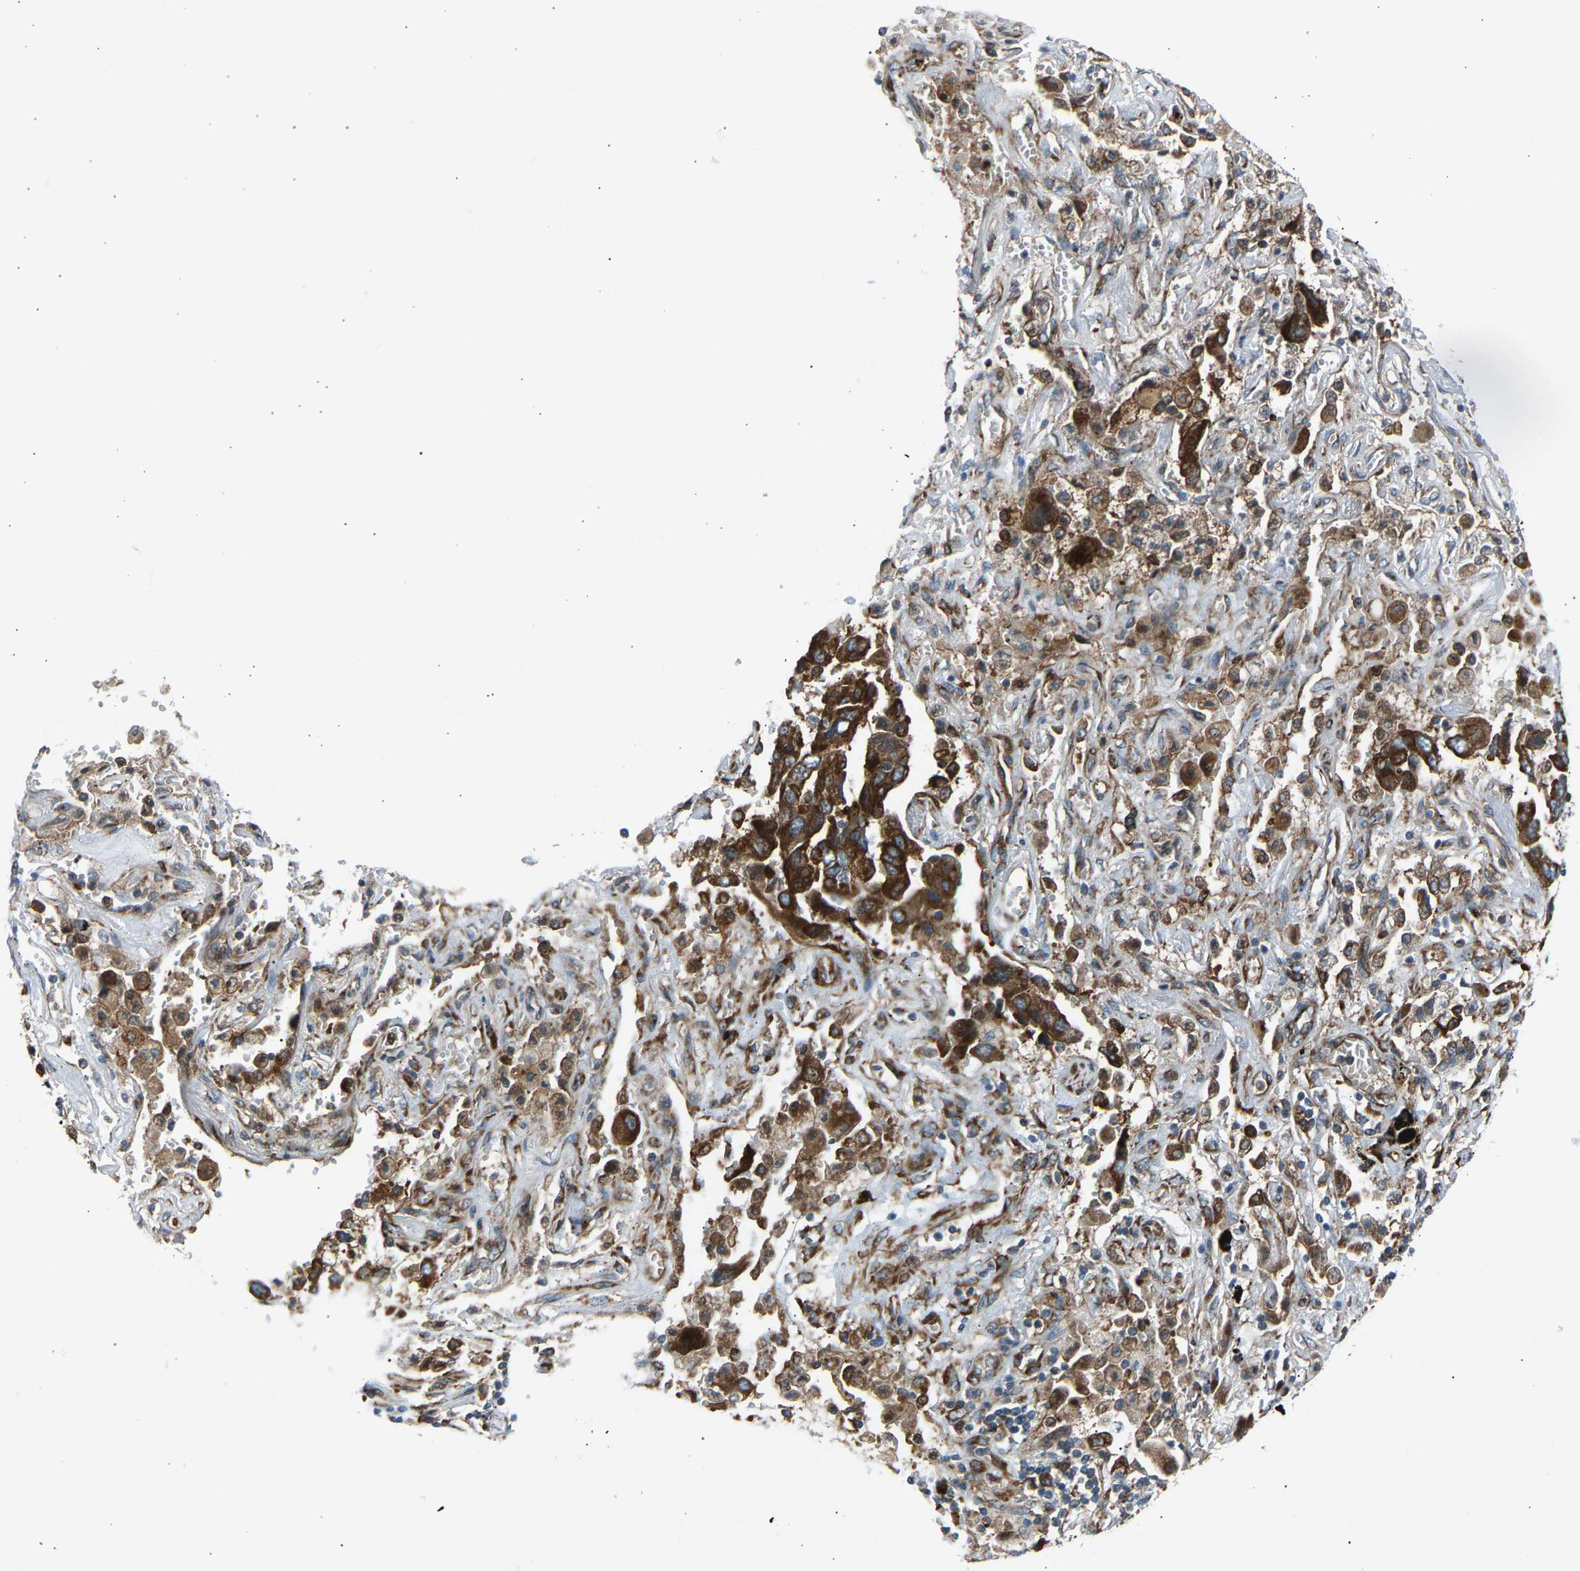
{"staining": {"intensity": "moderate", "quantity": ">75%", "location": "cytoplasmic/membranous"}, "tissue": "lung cancer", "cell_type": "Tumor cells", "image_type": "cancer", "snomed": [{"axis": "morphology", "description": "Adenocarcinoma, NOS"}, {"axis": "topography", "description": "Lung"}], "caption": "The image demonstrates immunohistochemical staining of lung cancer (adenocarcinoma). There is moderate cytoplasmic/membranous positivity is identified in approximately >75% of tumor cells.", "gene": "VPS41", "patient": {"sex": "female", "age": 65}}